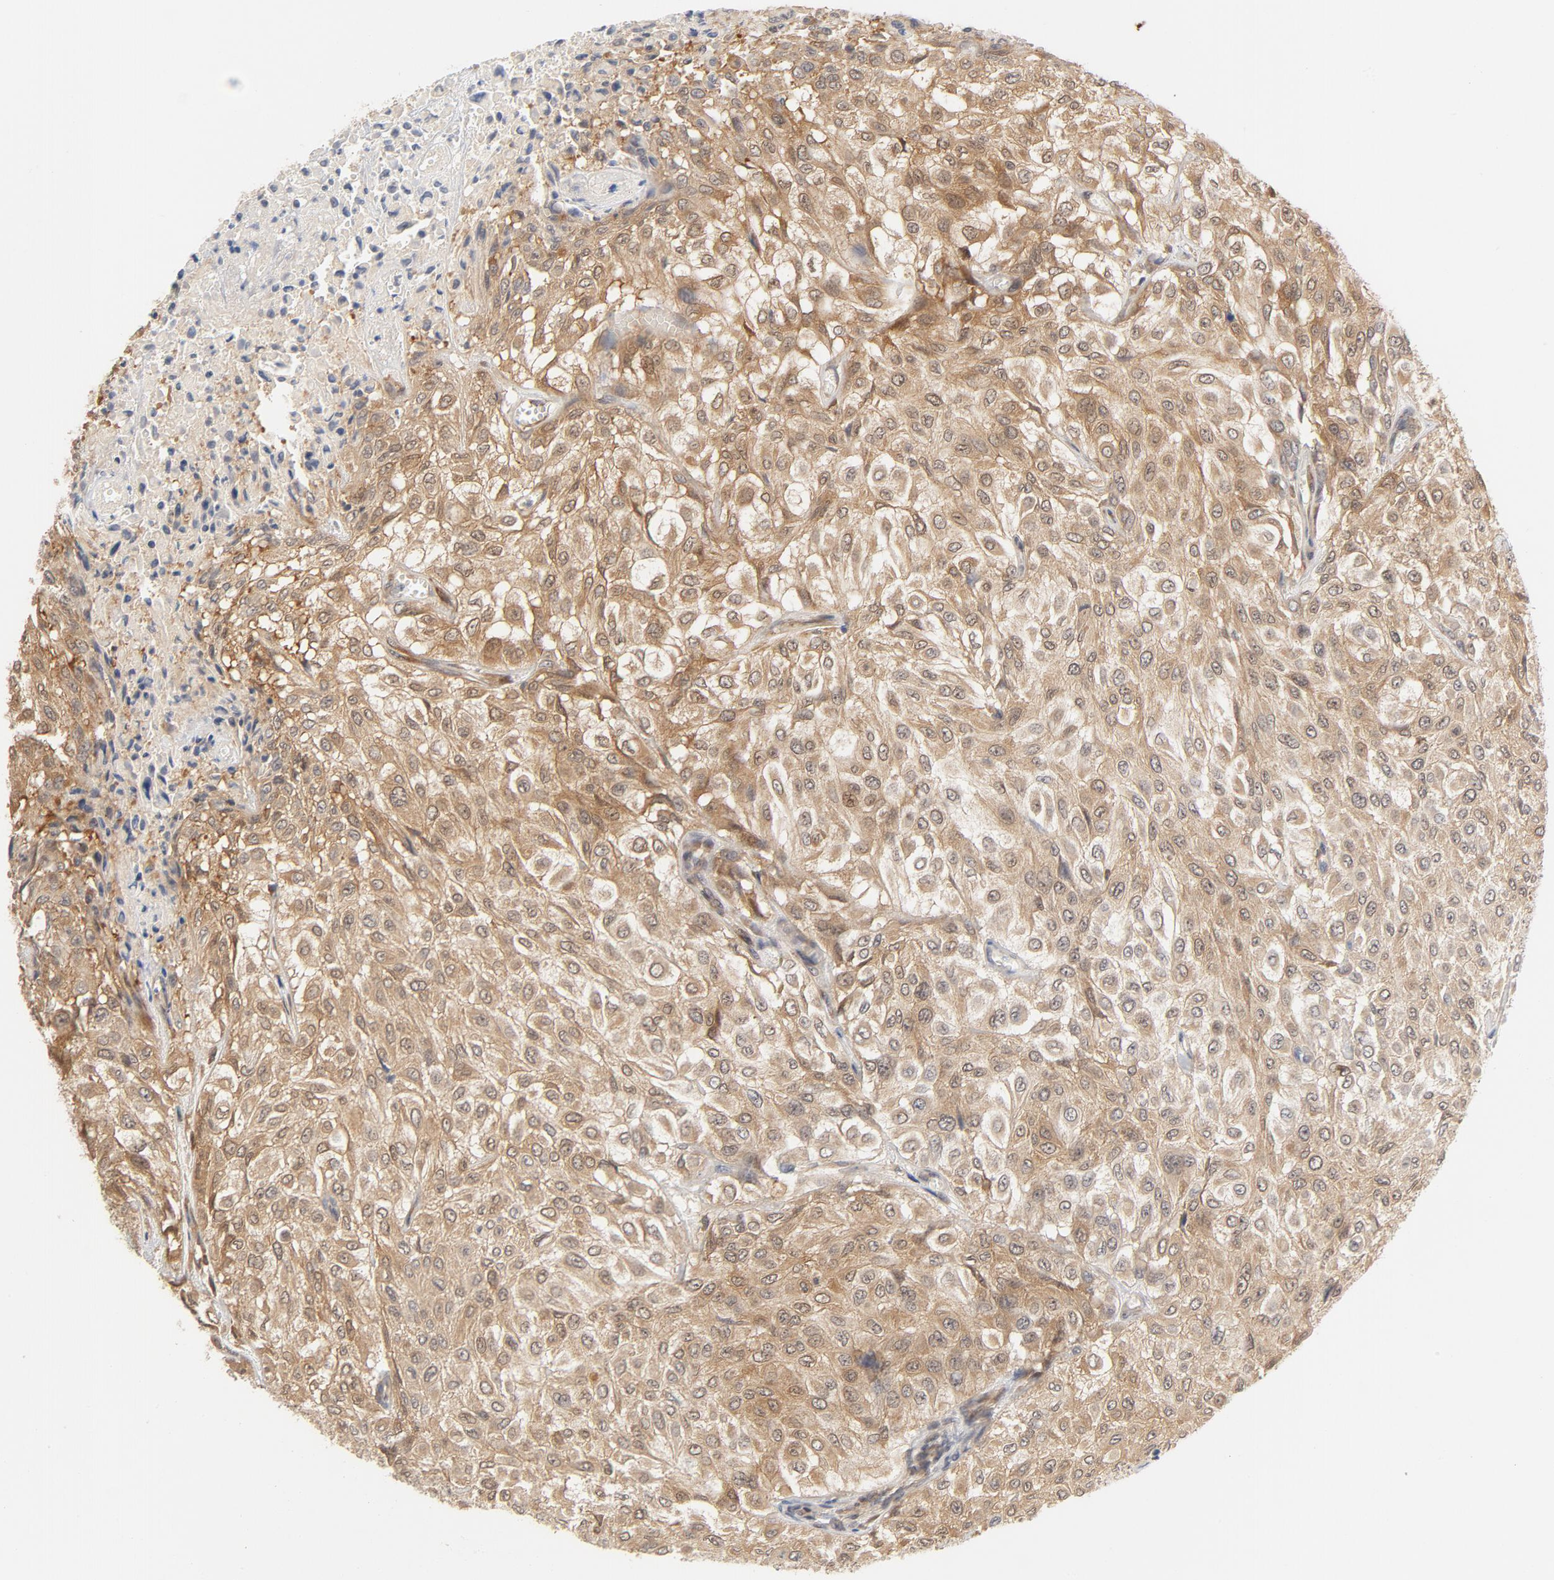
{"staining": {"intensity": "moderate", "quantity": ">75%", "location": "cytoplasmic/membranous"}, "tissue": "urothelial cancer", "cell_type": "Tumor cells", "image_type": "cancer", "snomed": [{"axis": "morphology", "description": "Urothelial carcinoma, High grade"}, {"axis": "topography", "description": "Urinary bladder"}], "caption": "Immunohistochemistry (IHC) of human high-grade urothelial carcinoma exhibits medium levels of moderate cytoplasmic/membranous positivity in about >75% of tumor cells. (Stains: DAB in brown, nuclei in blue, Microscopy: brightfield microscopy at high magnification).", "gene": "EIF4E", "patient": {"sex": "male", "age": 57}}